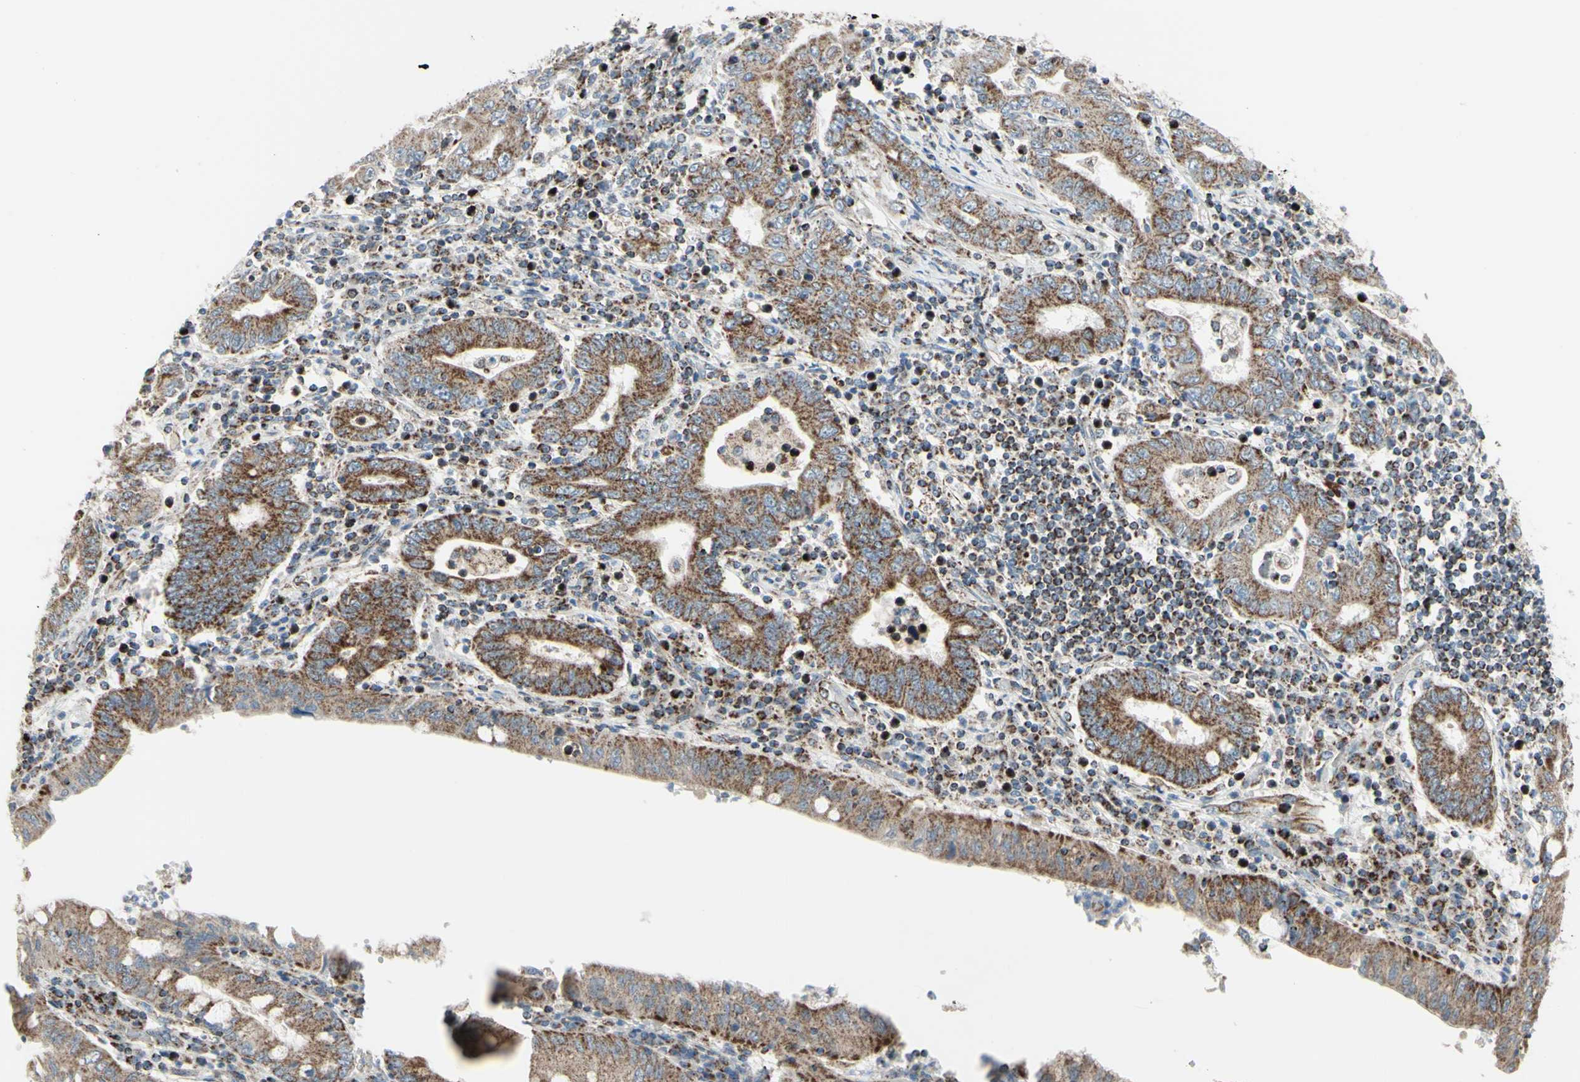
{"staining": {"intensity": "weak", "quantity": "<25%", "location": "cytoplasmic/membranous"}, "tissue": "stomach cancer", "cell_type": "Tumor cells", "image_type": "cancer", "snomed": [{"axis": "morphology", "description": "Normal tissue, NOS"}, {"axis": "morphology", "description": "Adenocarcinoma, NOS"}, {"axis": "topography", "description": "Esophagus"}, {"axis": "topography", "description": "Stomach, upper"}, {"axis": "topography", "description": "Peripheral nerve tissue"}], "caption": "IHC image of neoplastic tissue: human adenocarcinoma (stomach) stained with DAB exhibits no significant protein staining in tumor cells.", "gene": "FAM171B", "patient": {"sex": "male", "age": 62}}